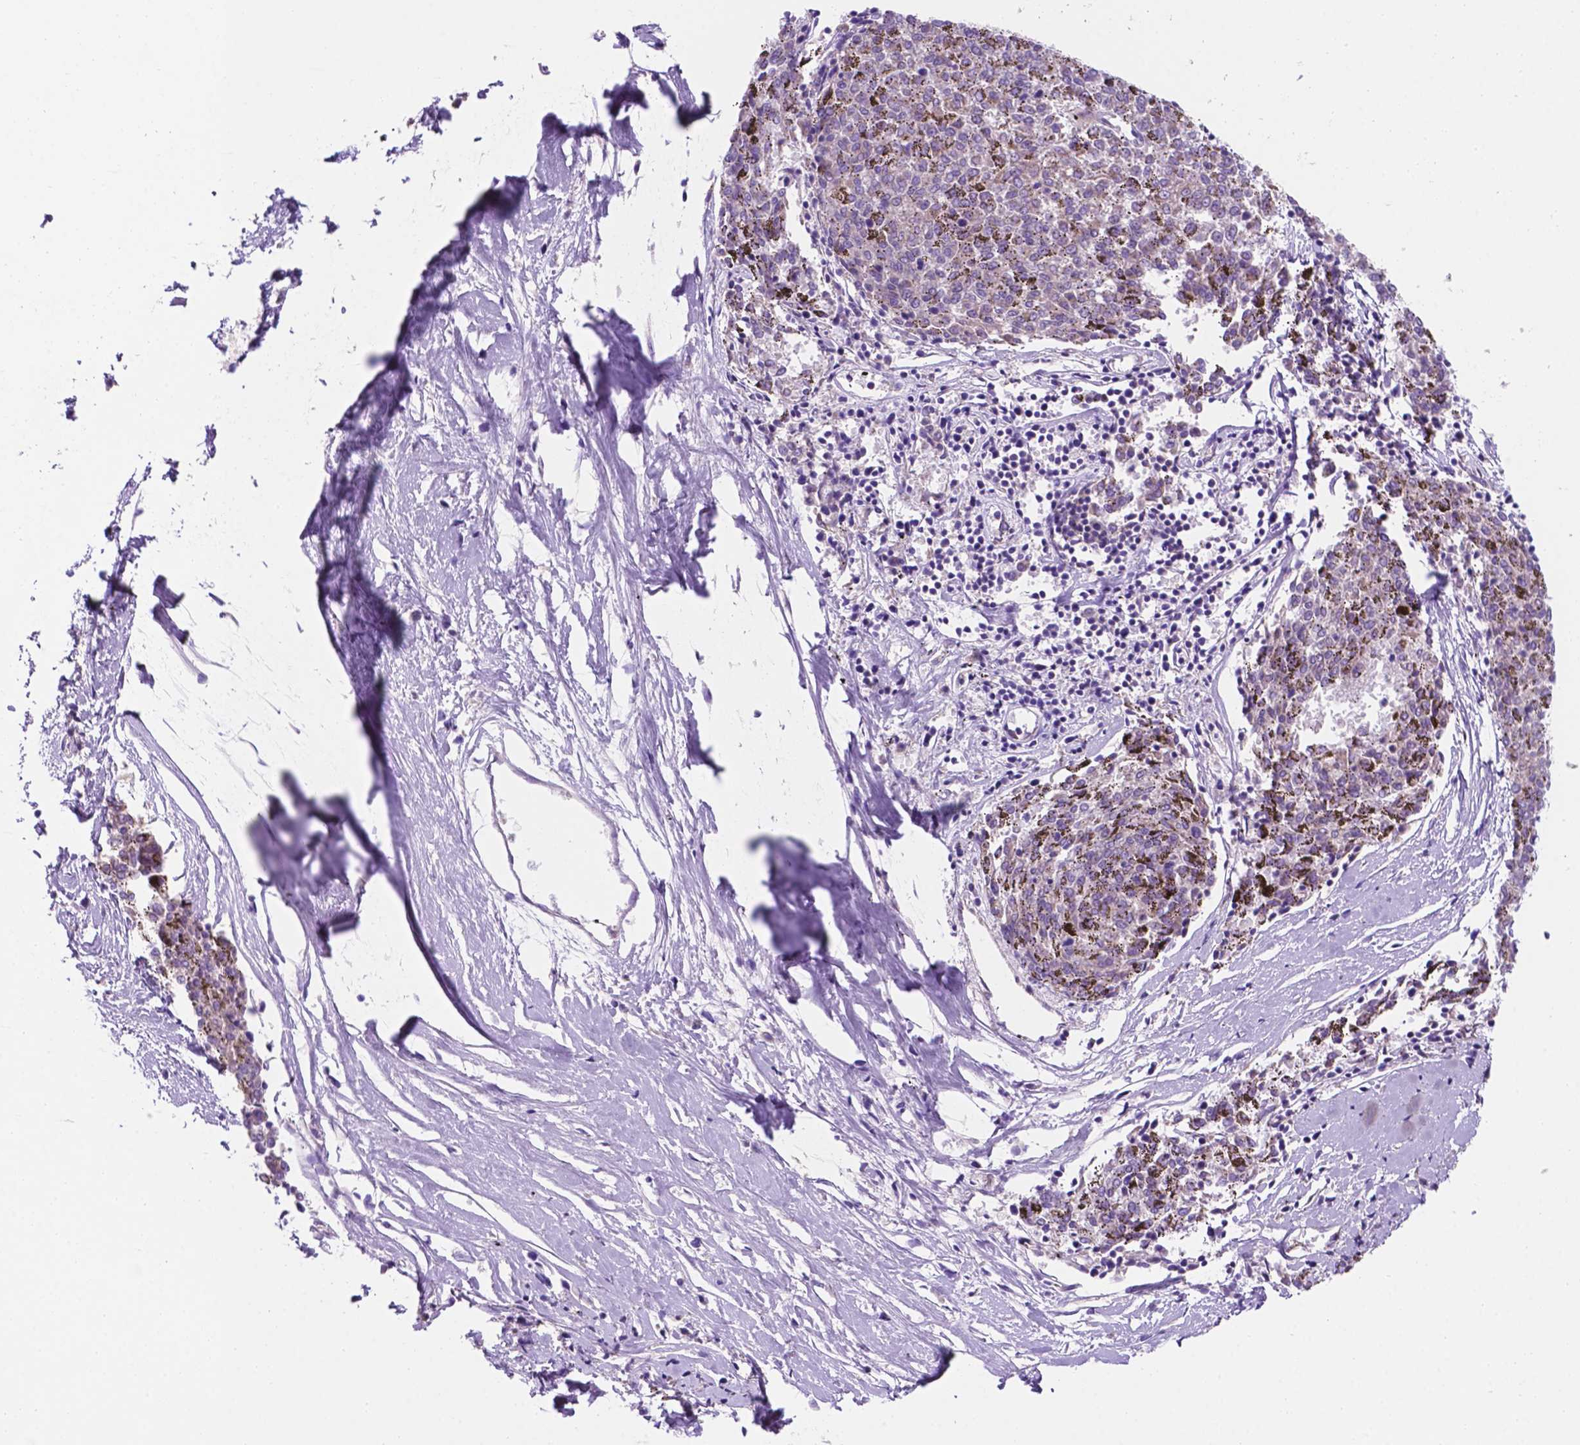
{"staining": {"intensity": "negative", "quantity": "none", "location": "none"}, "tissue": "melanoma", "cell_type": "Tumor cells", "image_type": "cancer", "snomed": [{"axis": "morphology", "description": "Malignant melanoma, NOS"}, {"axis": "topography", "description": "Skin"}], "caption": "This is a photomicrograph of IHC staining of malignant melanoma, which shows no positivity in tumor cells.", "gene": "CEACAM7", "patient": {"sex": "female", "age": 72}}